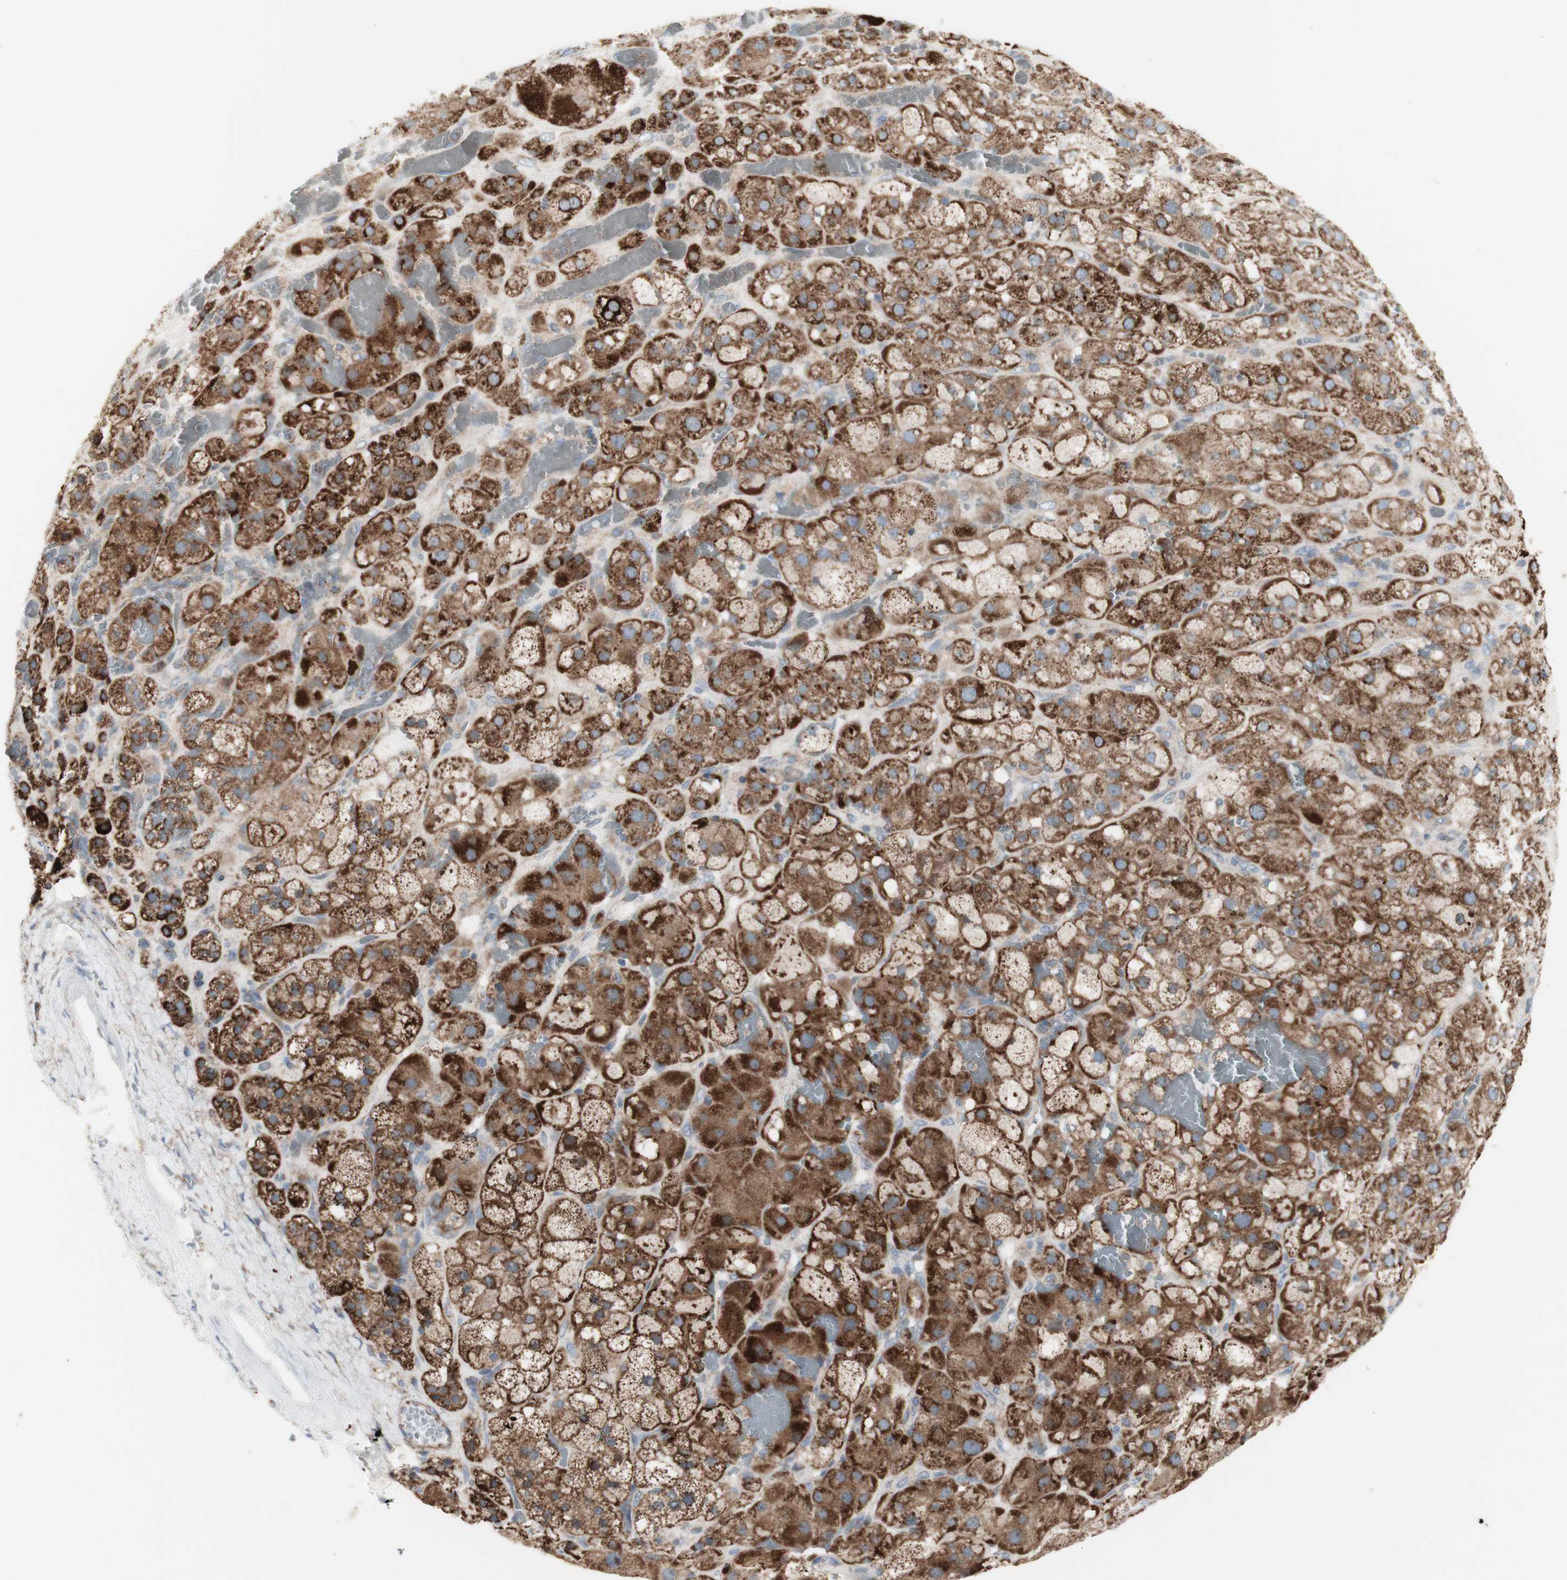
{"staining": {"intensity": "strong", "quantity": "25%-75%", "location": "cytoplasmic/membranous"}, "tissue": "adrenal gland", "cell_type": "Glandular cells", "image_type": "normal", "snomed": [{"axis": "morphology", "description": "Normal tissue, NOS"}, {"axis": "topography", "description": "Adrenal gland"}], "caption": "A brown stain highlights strong cytoplasmic/membranous positivity of a protein in glandular cells of unremarkable human adrenal gland. Immunohistochemistry (ihc) stains the protein of interest in brown and the nuclei are stained blue.", "gene": "C3orf52", "patient": {"sex": "female", "age": 47}}